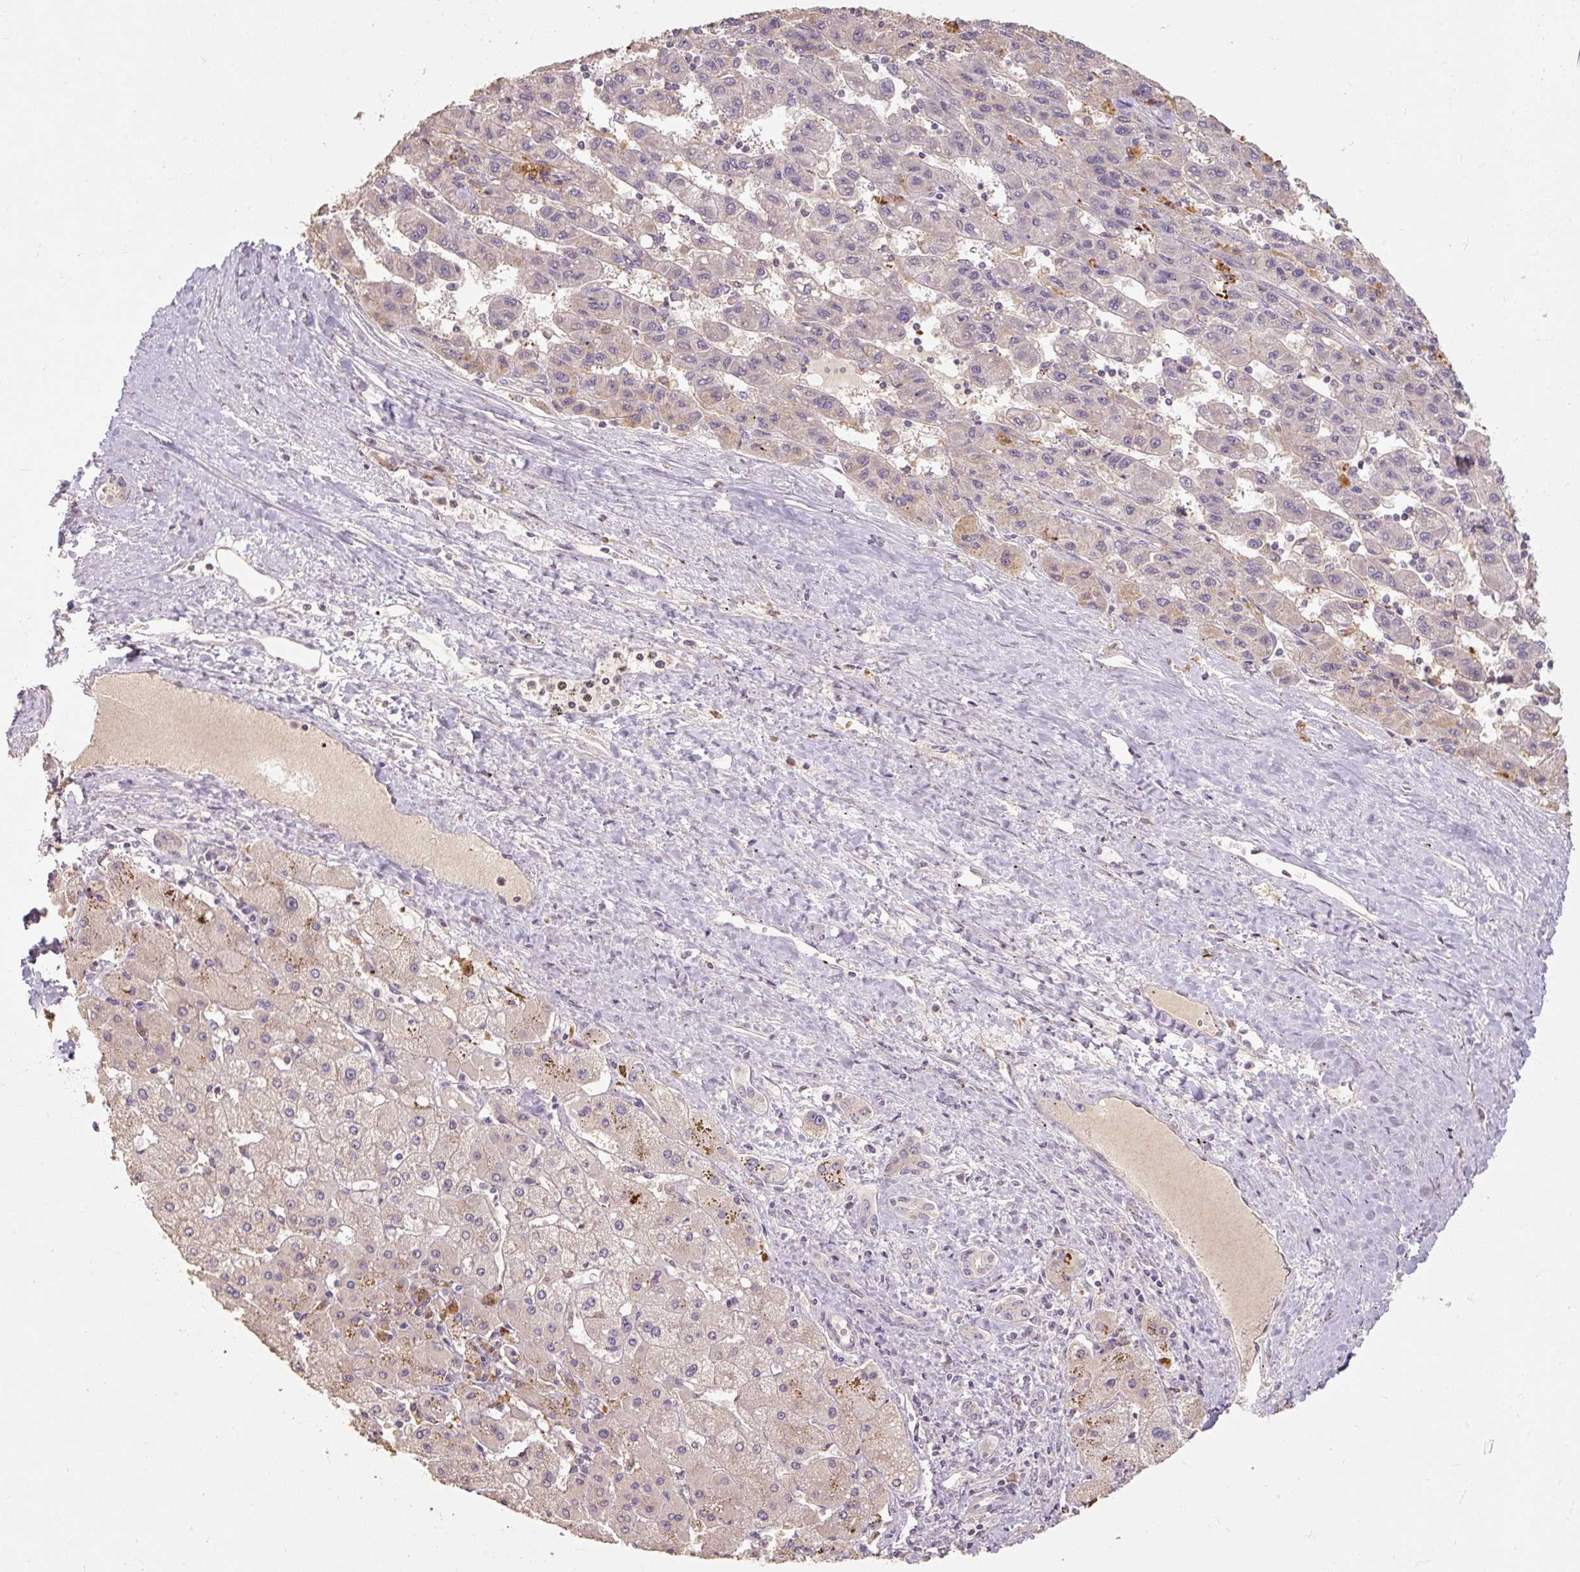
{"staining": {"intensity": "negative", "quantity": "none", "location": "none"}, "tissue": "liver cancer", "cell_type": "Tumor cells", "image_type": "cancer", "snomed": [{"axis": "morphology", "description": "Carcinoma, Hepatocellular, NOS"}, {"axis": "topography", "description": "Liver"}], "caption": "IHC of human liver cancer (hepatocellular carcinoma) displays no expression in tumor cells.", "gene": "CFAP65", "patient": {"sex": "female", "age": 82}}